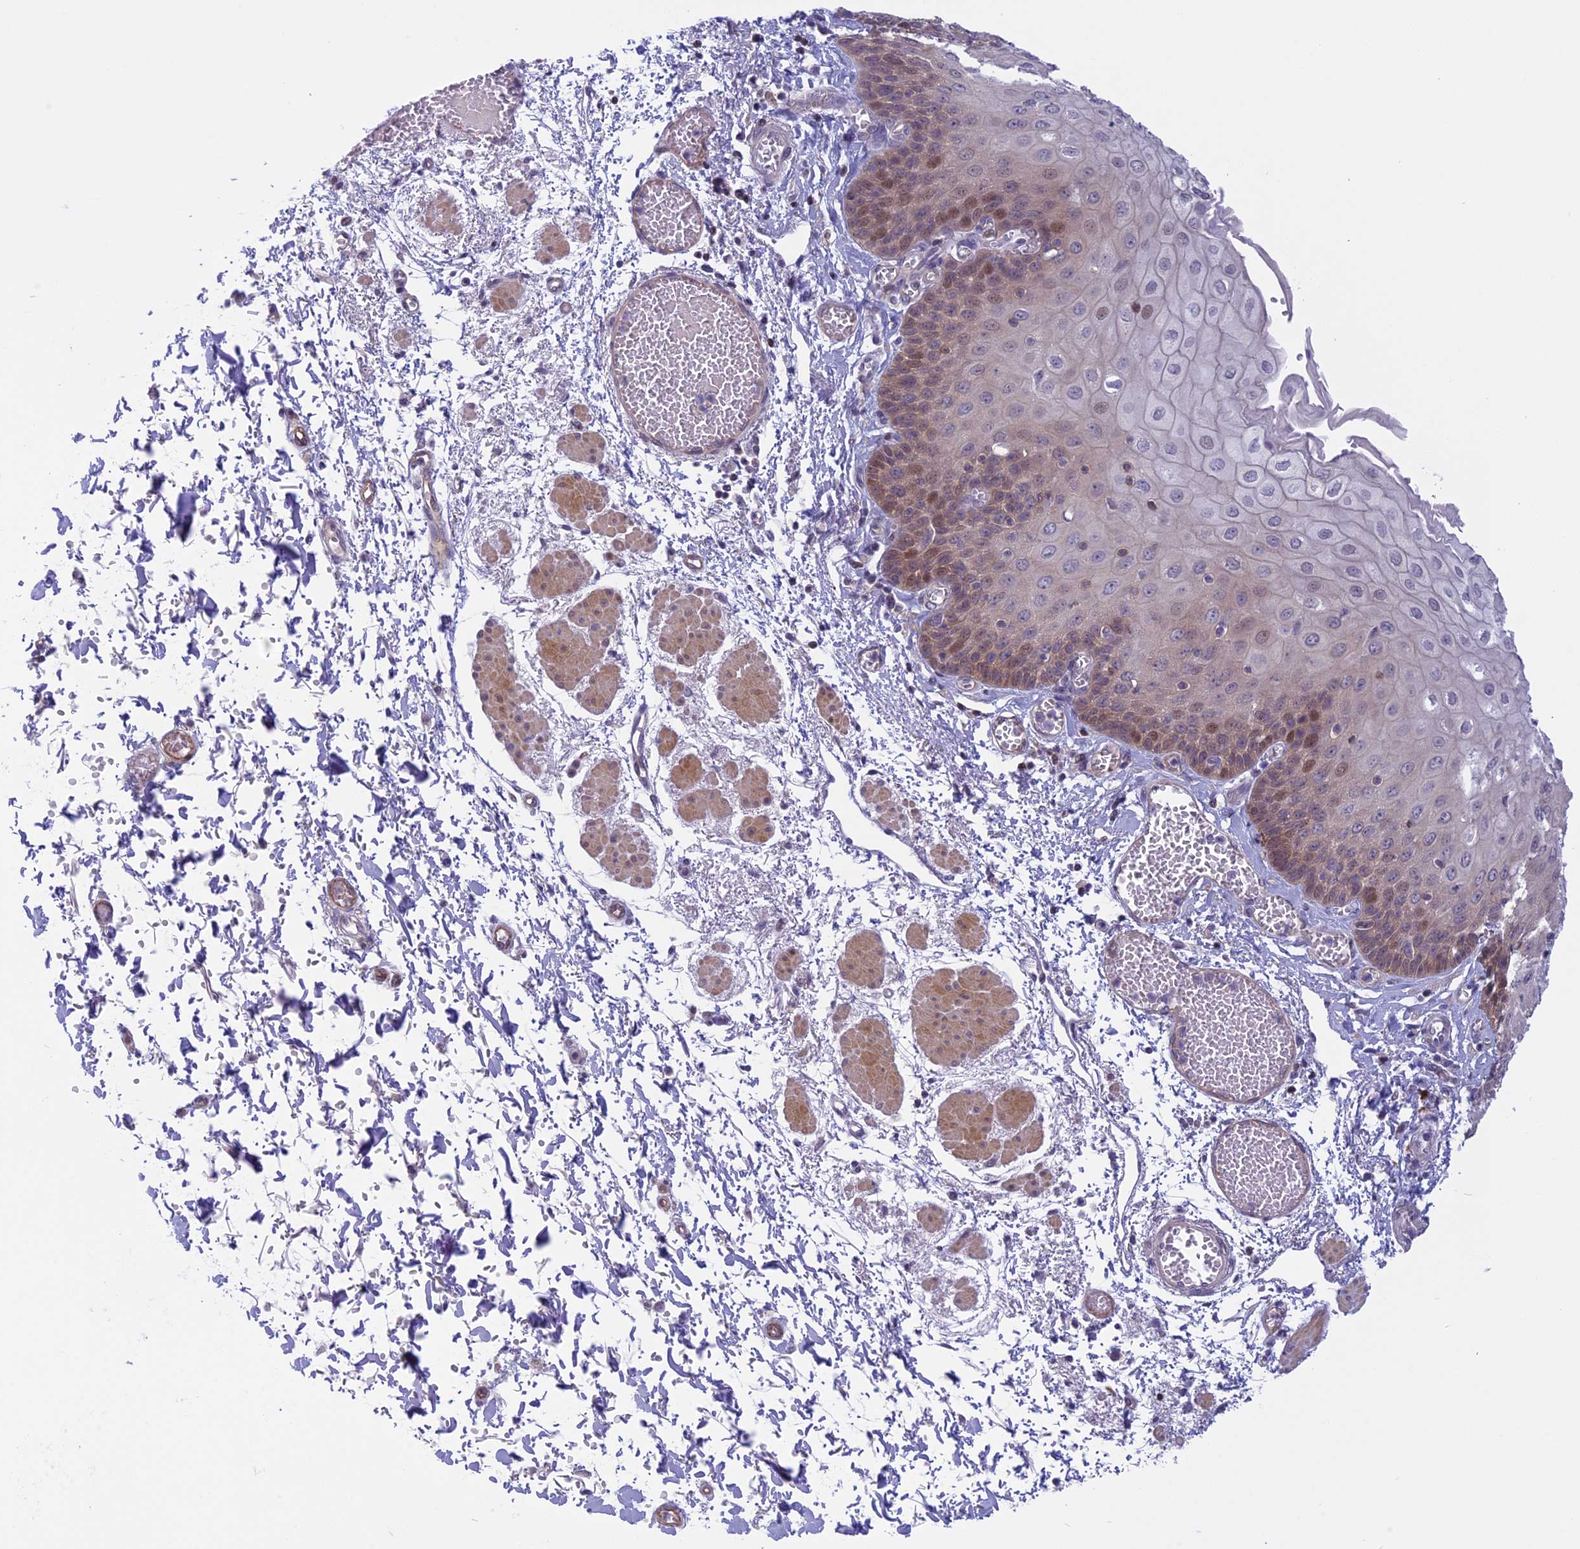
{"staining": {"intensity": "weak", "quantity": "25%-75%", "location": "cytoplasmic/membranous,nuclear"}, "tissue": "esophagus", "cell_type": "Squamous epithelial cells", "image_type": "normal", "snomed": [{"axis": "morphology", "description": "Normal tissue, NOS"}, {"axis": "topography", "description": "Esophagus"}], "caption": "Immunohistochemical staining of benign esophagus reveals weak cytoplasmic/membranous,nuclear protein expression in approximately 25%-75% of squamous epithelial cells. (DAB IHC with brightfield microscopy, high magnification).", "gene": "CORO2A", "patient": {"sex": "male", "age": 81}}